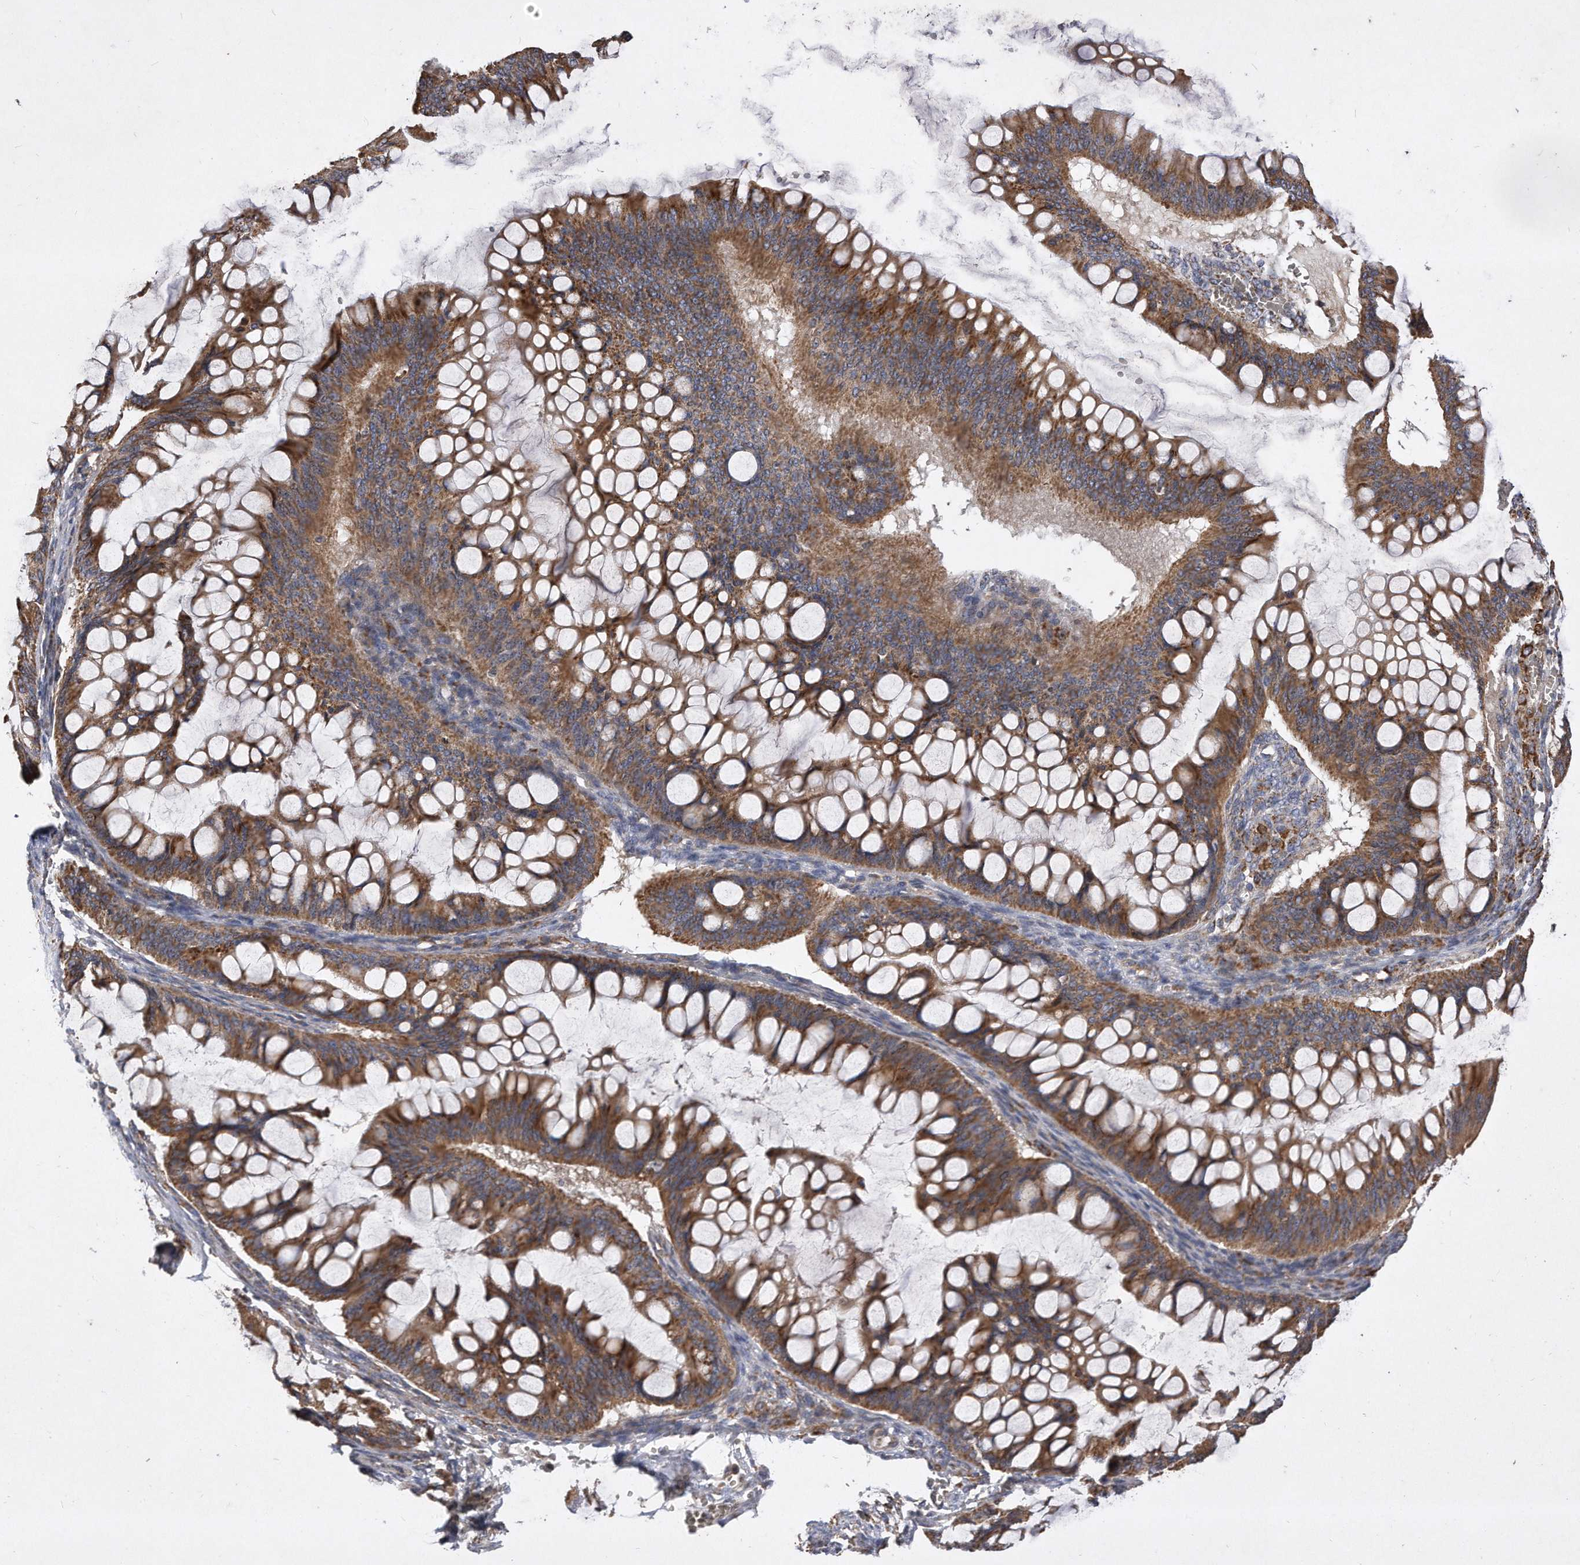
{"staining": {"intensity": "moderate", "quantity": ">75%", "location": "cytoplasmic/membranous"}, "tissue": "ovarian cancer", "cell_type": "Tumor cells", "image_type": "cancer", "snomed": [{"axis": "morphology", "description": "Cystadenocarcinoma, mucinous, NOS"}, {"axis": "topography", "description": "Ovary"}], "caption": "A brown stain labels moderate cytoplasmic/membranous positivity of a protein in human mucinous cystadenocarcinoma (ovarian) tumor cells. (Brightfield microscopy of DAB IHC at high magnification).", "gene": "PPP5C", "patient": {"sex": "female", "age": 73}}